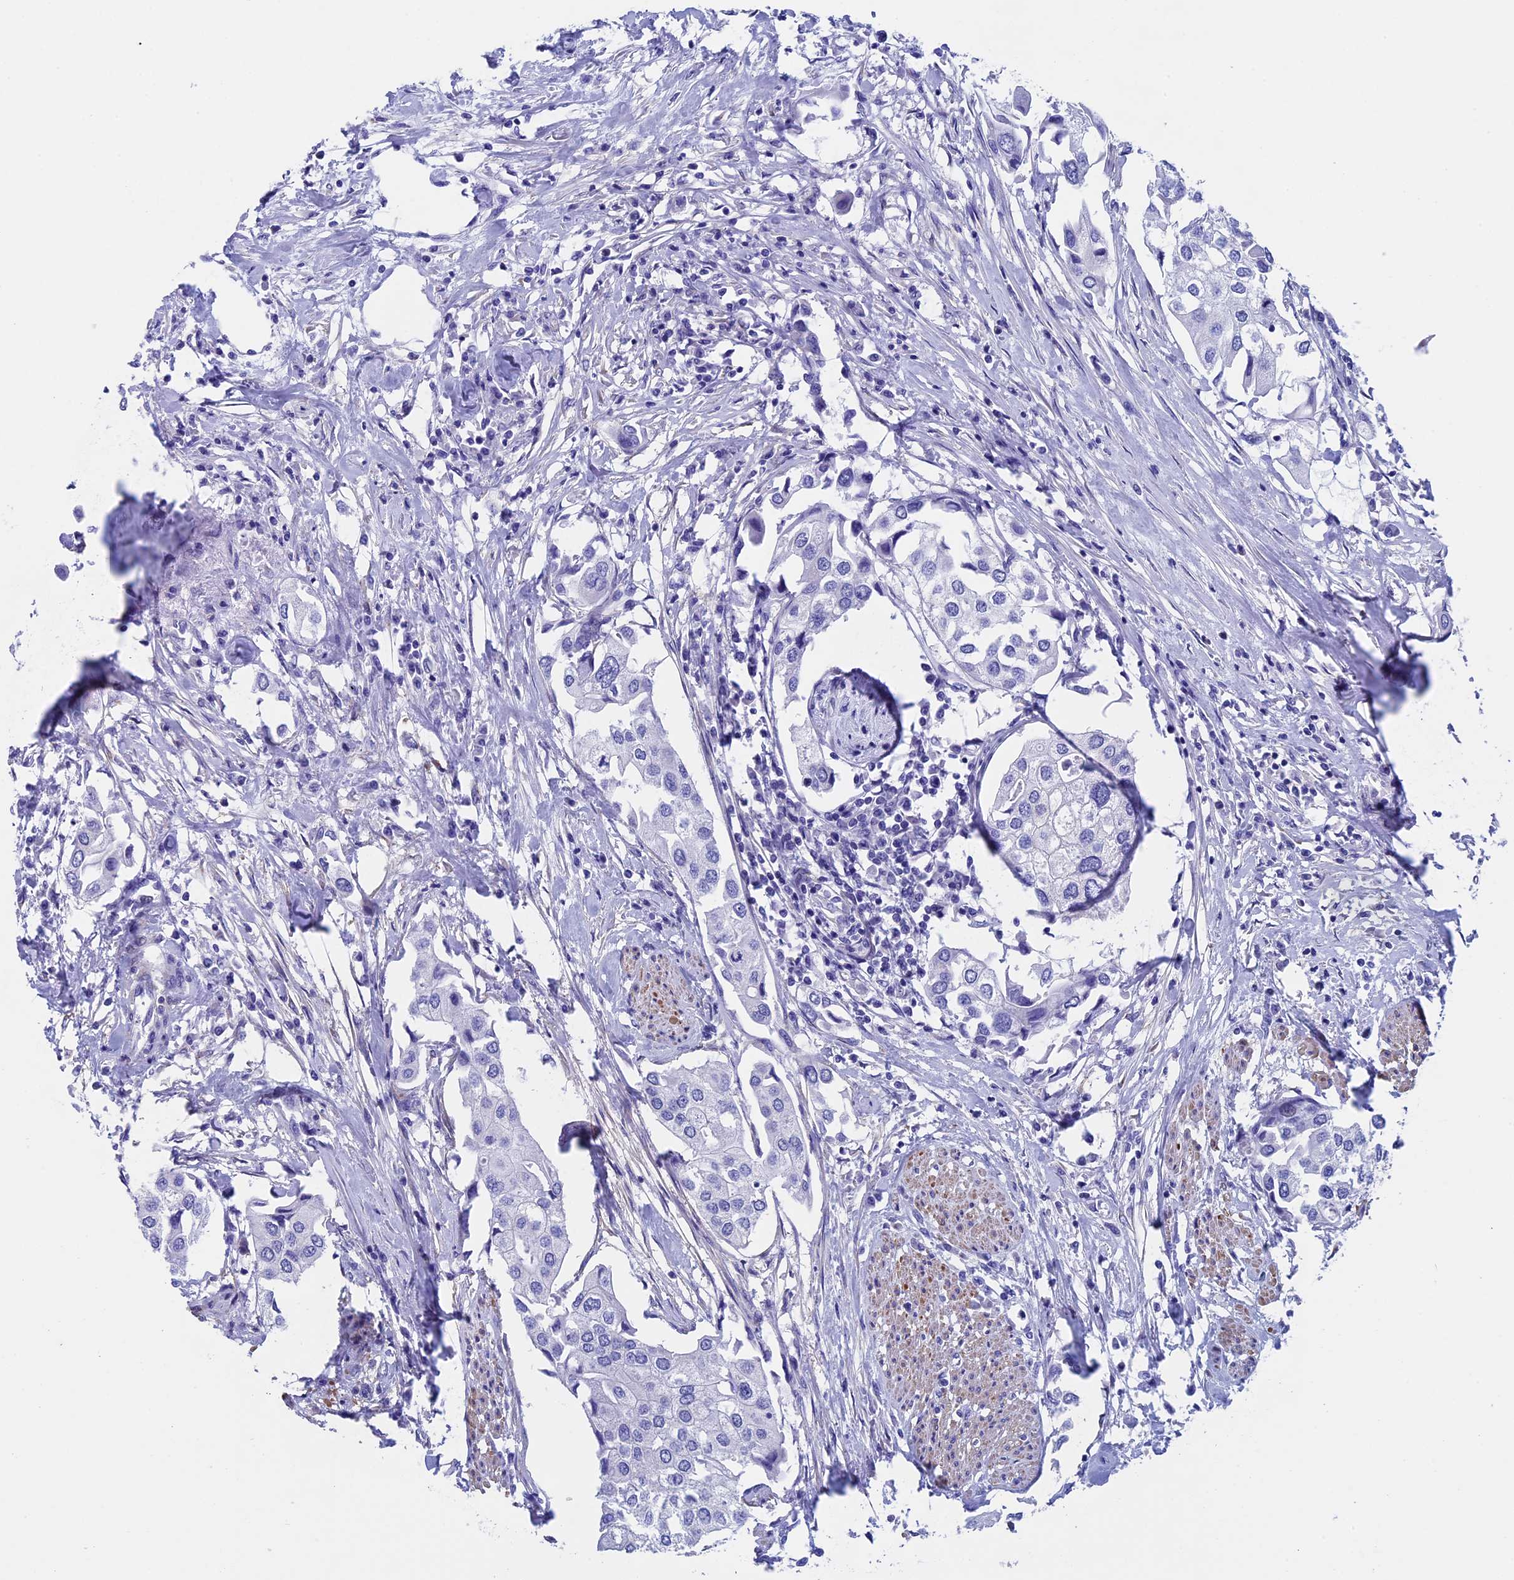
{"staining": {"intensity": "negative", "quantity": "none", "location": "none"}, "tissue": "urothelial cancer", "cell_type": "Tumor cells", "image_type": "cancer", "snomed": [{"axis": "morphology", "description": "Urothelial carcinoma, High grade"}, {"axis": "topography", "description": "Urinary bladder"}], "caption": "An IHC histopathology image of high-grade urothelial carcinoma is shown. There is no staining in tumor cells of high-grade urothelial carcinoma.", "gene": "ADH7", "patient": {"sex": "male", "age": 64}}